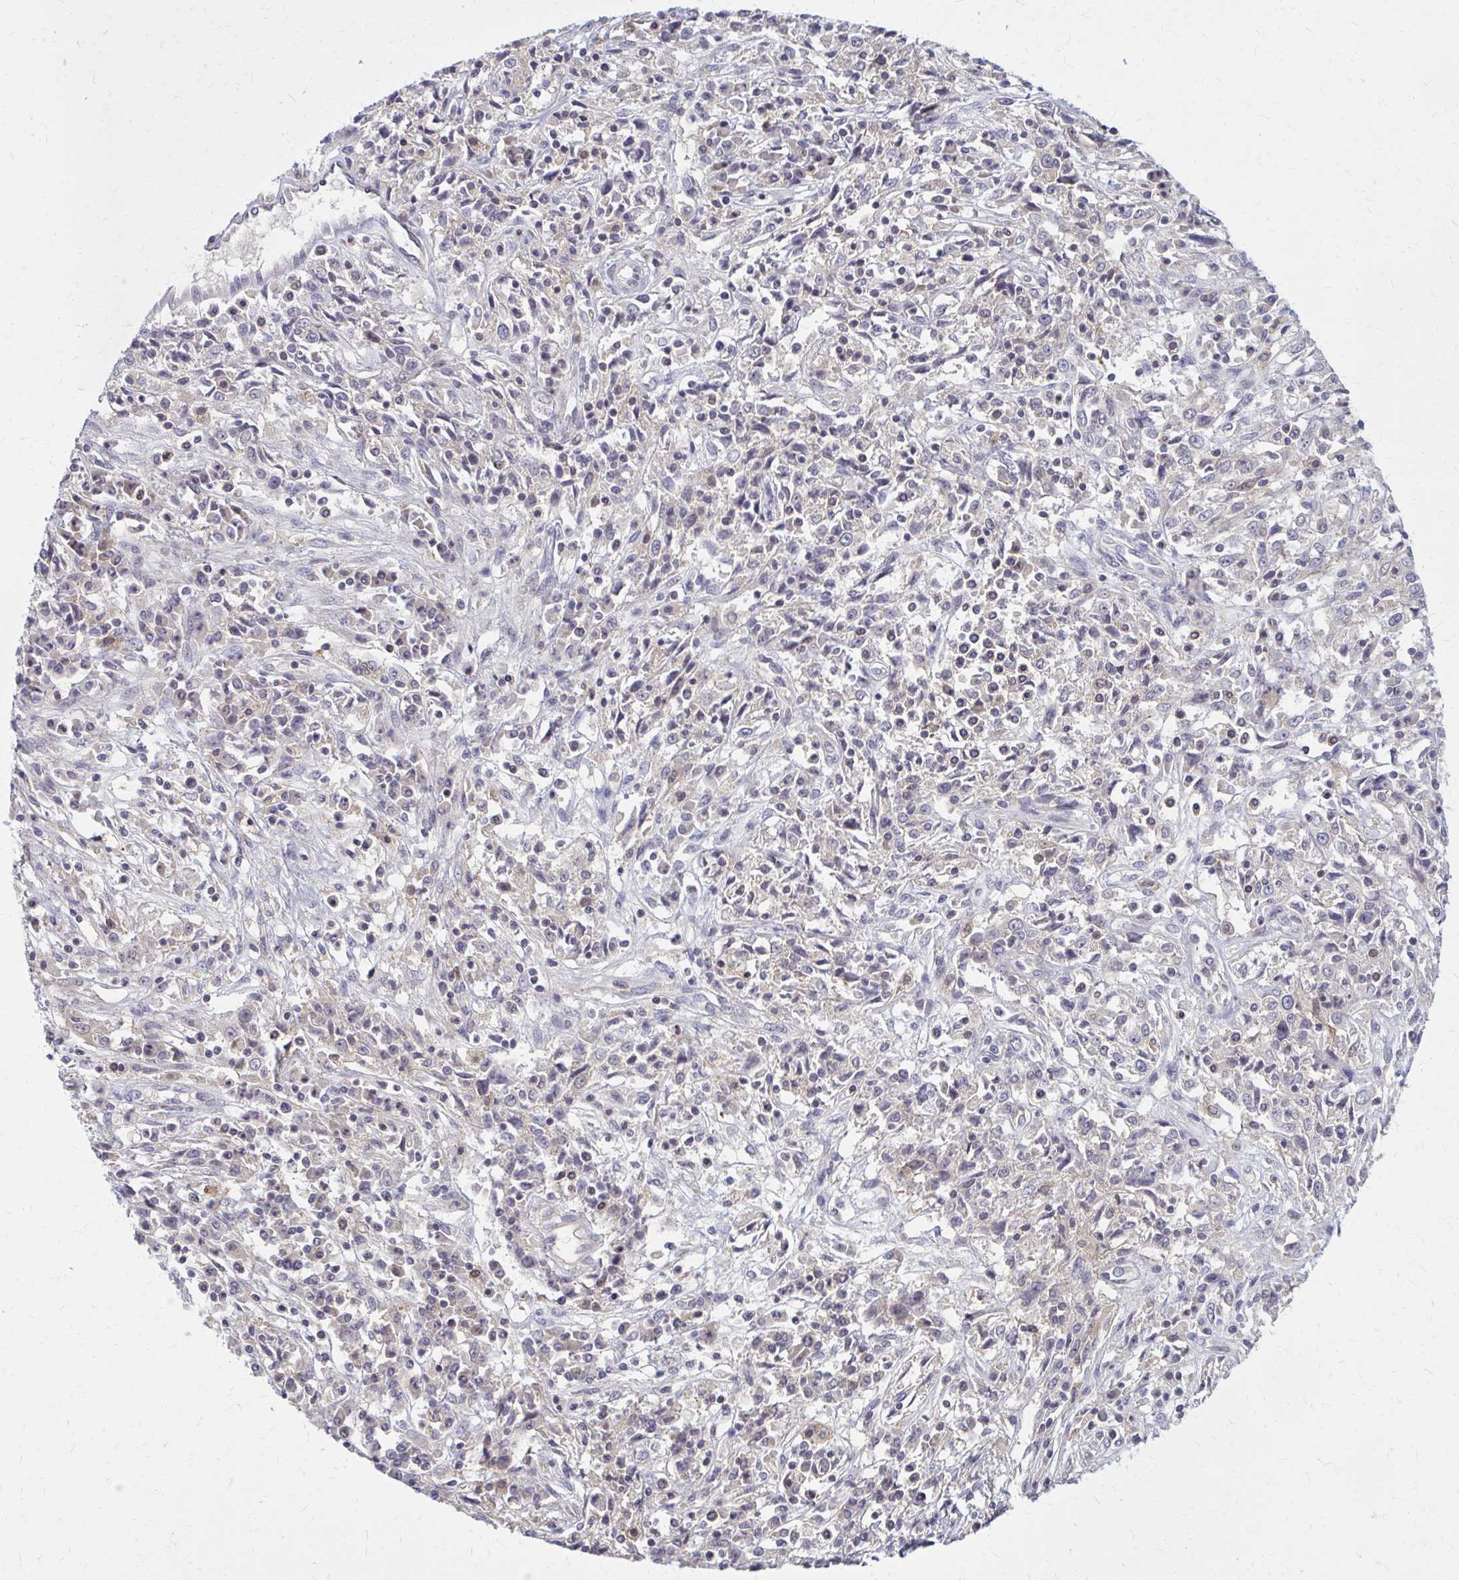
{"staining": {"intensity": "negative", "quantity": "none", "location": "none"}, "tissue": "cervical cancer", "cell_type": "Tumor cells", "image_type": "cancer", "snomed": [{"axis": "morphology", "description": "Adenocarcinoma, NOS"}, {"axis": "topography", "description": "Cervix"}], "caption": "Tumor cells are negative for protein expression in human adenocarcinoma (cervical).", "gene": "DBI", "patient": {"sex": "female", "age": 40}}